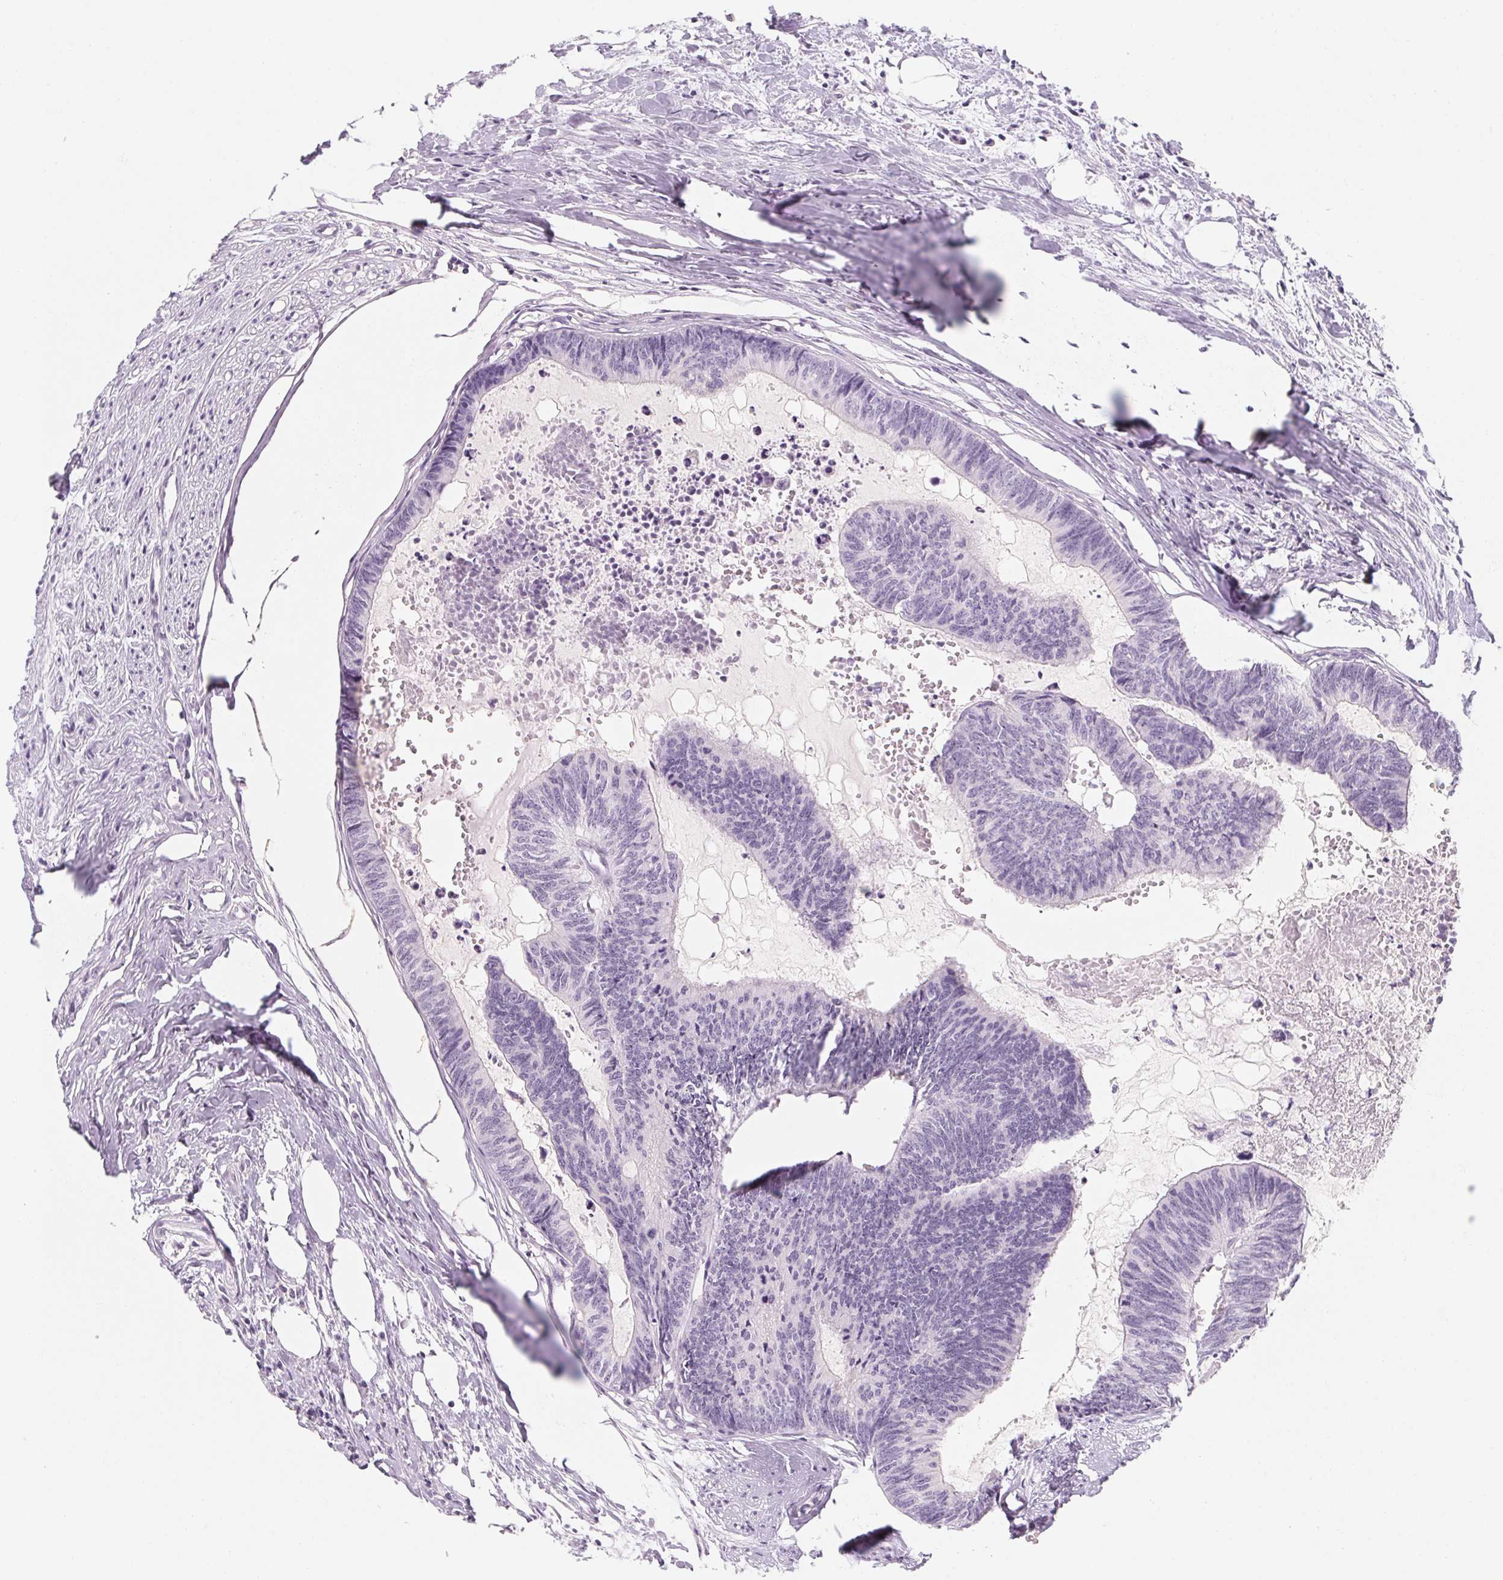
{"staining": {"intensity": "negative", "quantity": "none", "location": "none"}, "tissue": "colorectal cancer", "cell_type": "Tumor cells", "image_type": "cancer", "snomed": [{"axis": "morphology", "description": "Adenocarcinoma, NOS"}, {"axis": "topography", "description": "Colon"}, {"axis": "topography", "description": "Rectum"}], "caption": "Immunohistochemical staining of adenocarcinoma (colorectal) displays no significant staining in tumor cells.", "gene": "ZIC4", "patient": {"sex": "male", "age": 57}}